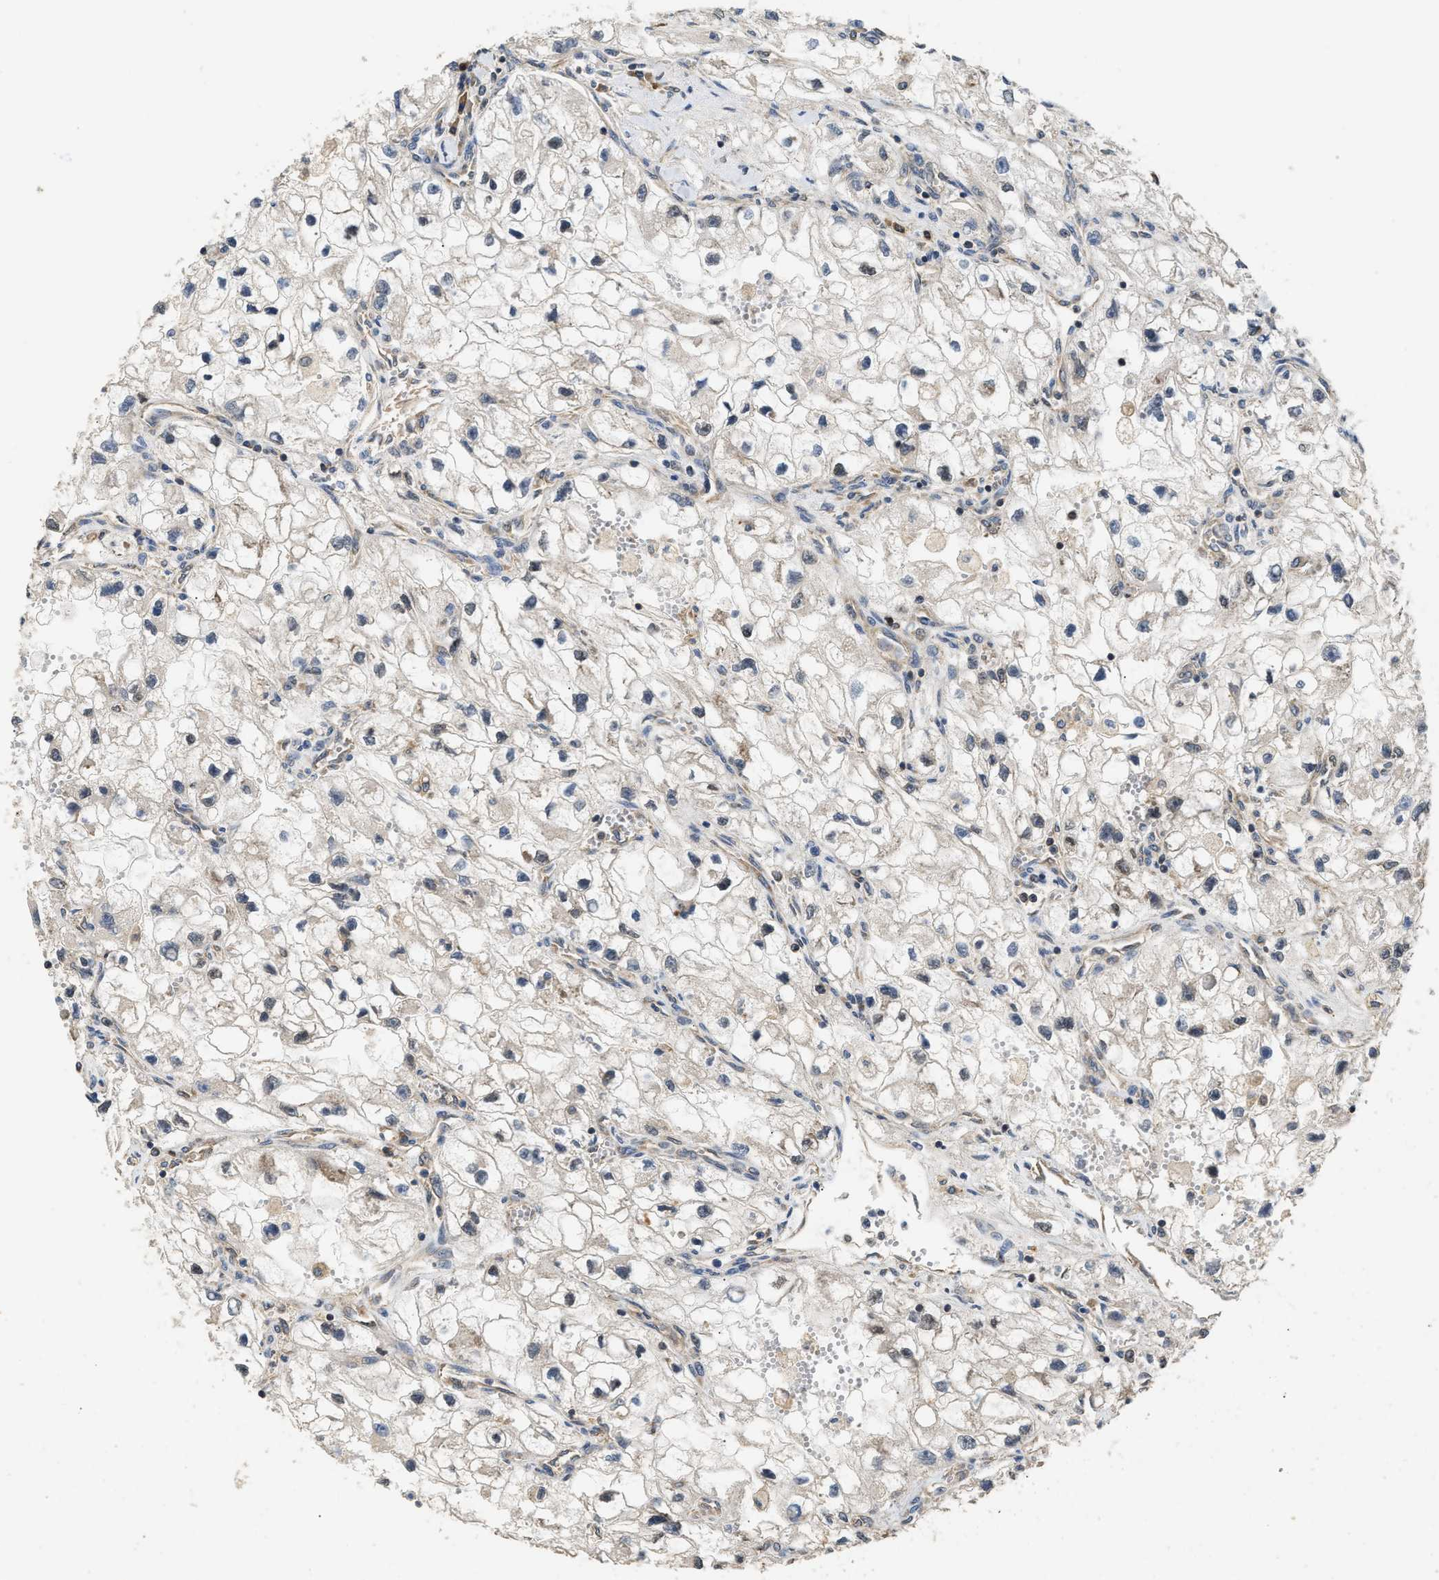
{"staining": {"intensity": "negative", "quantity": "none", "location": "none"}, "tissue": "renal cancer", "cell_type": "Tumor cells", "image_type": "cancer", "snomed": [{"axis": "morphology", "description": "Adenocarcinoma, NOS"}, {"axis": "topography", "description": "Kidney"}], "caption": "IHC photomicrograph of human renal adenocarcinoma stained for a protein (brown), which reveals no positivity in tumor cells.", "gene": "DNAJC2", "patient": {"sex": "female", "age": 70}}